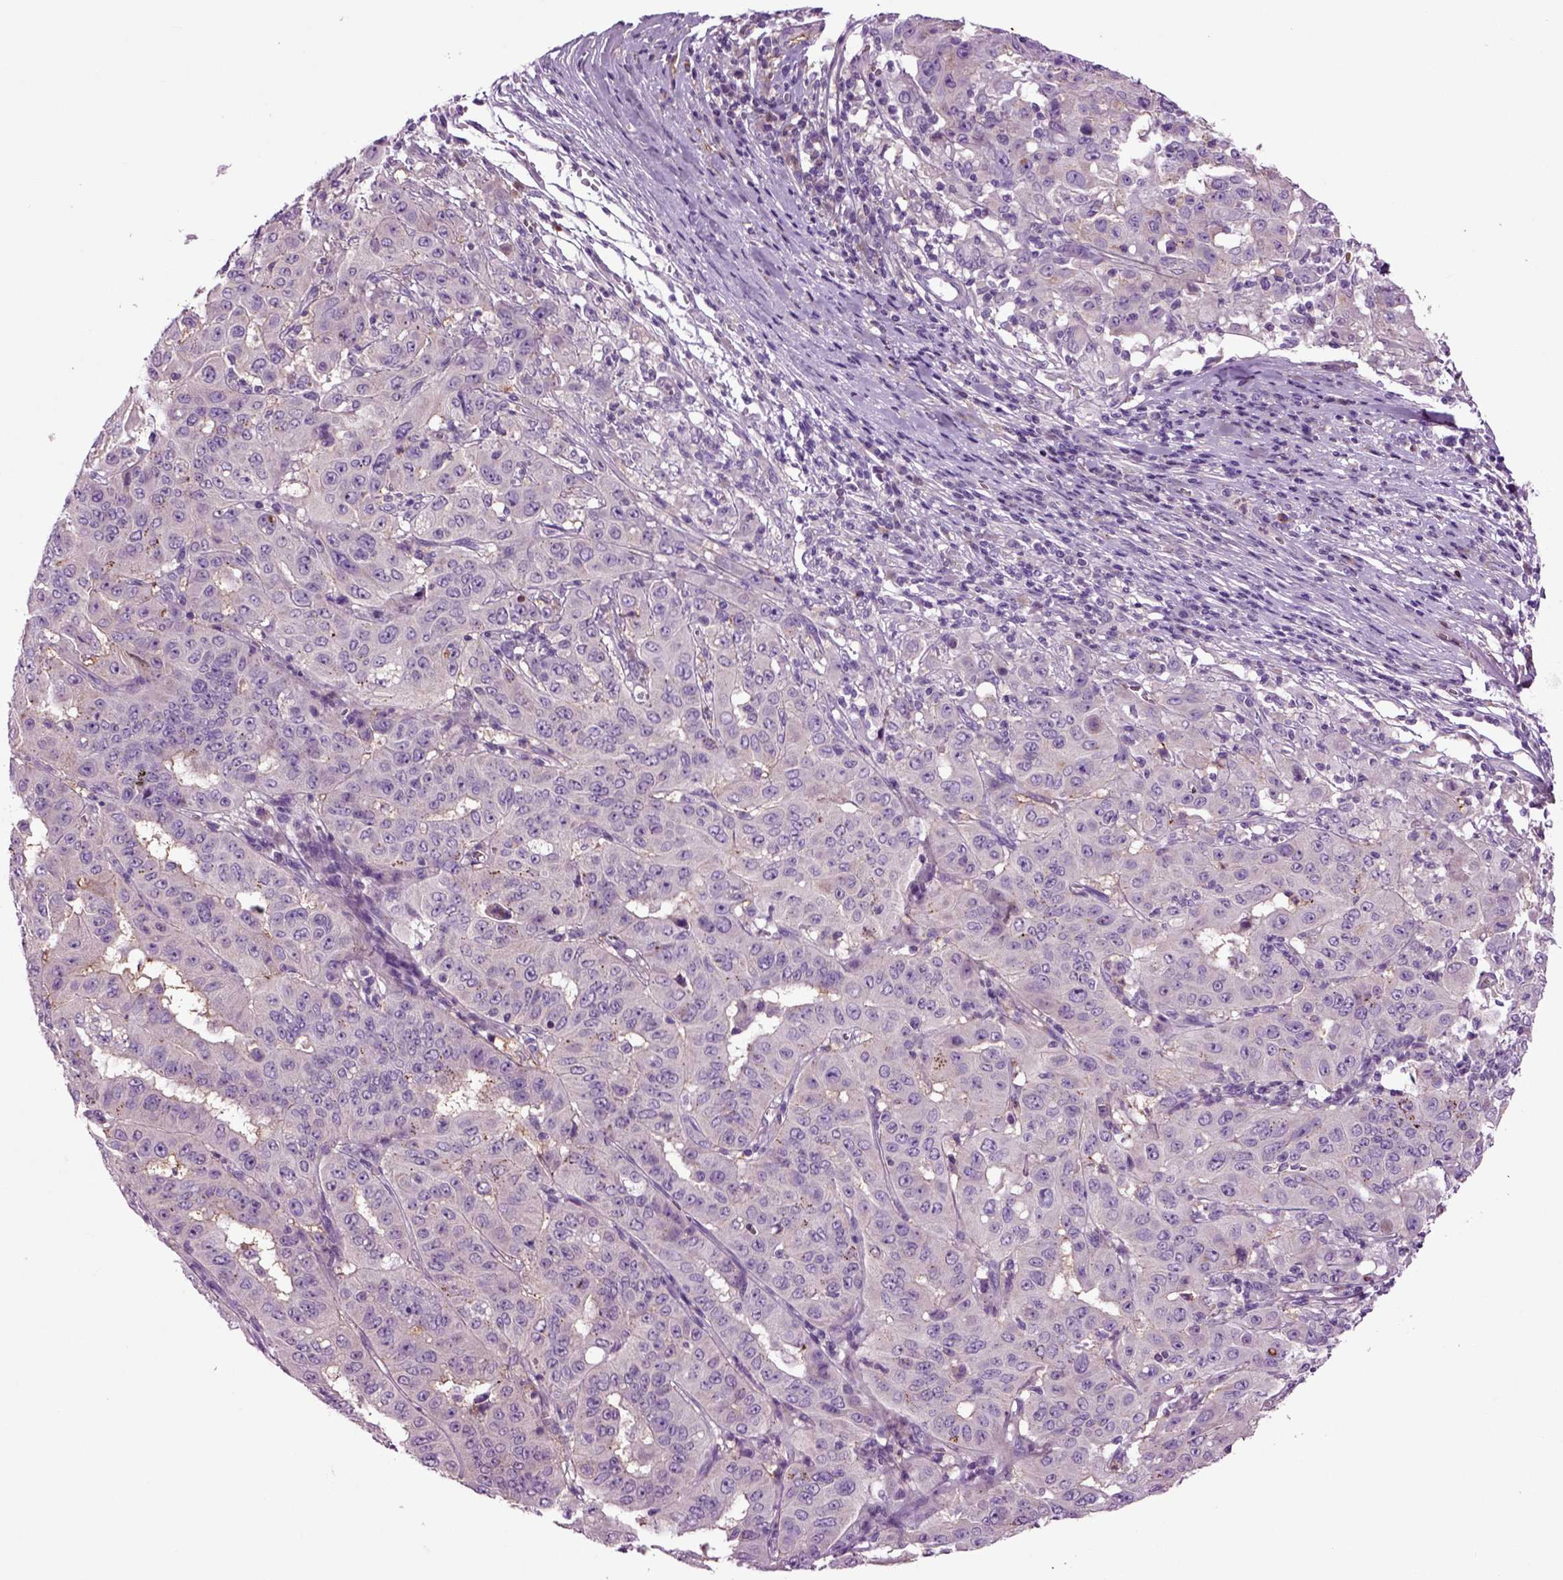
{"staining": {"intensity": "negative", "quantity": "none", "location": "none"}, "tissue": "pancreatic cancer", "cell_type": "Tumor cells", "image_type": "cancer", "snomed": [{"axis": "morphology", "description": "Adenocarcinoma, NOS"}, {"axis": "topography", "description": "Pancreas"}], "caption": "A high-resolution histopathology image shows IHC staining of pancreatic cancer, which exhibits no significant staining in tumor cells.", "gene": "SPON1", "patient": {"sex": "male", "age": 63}}